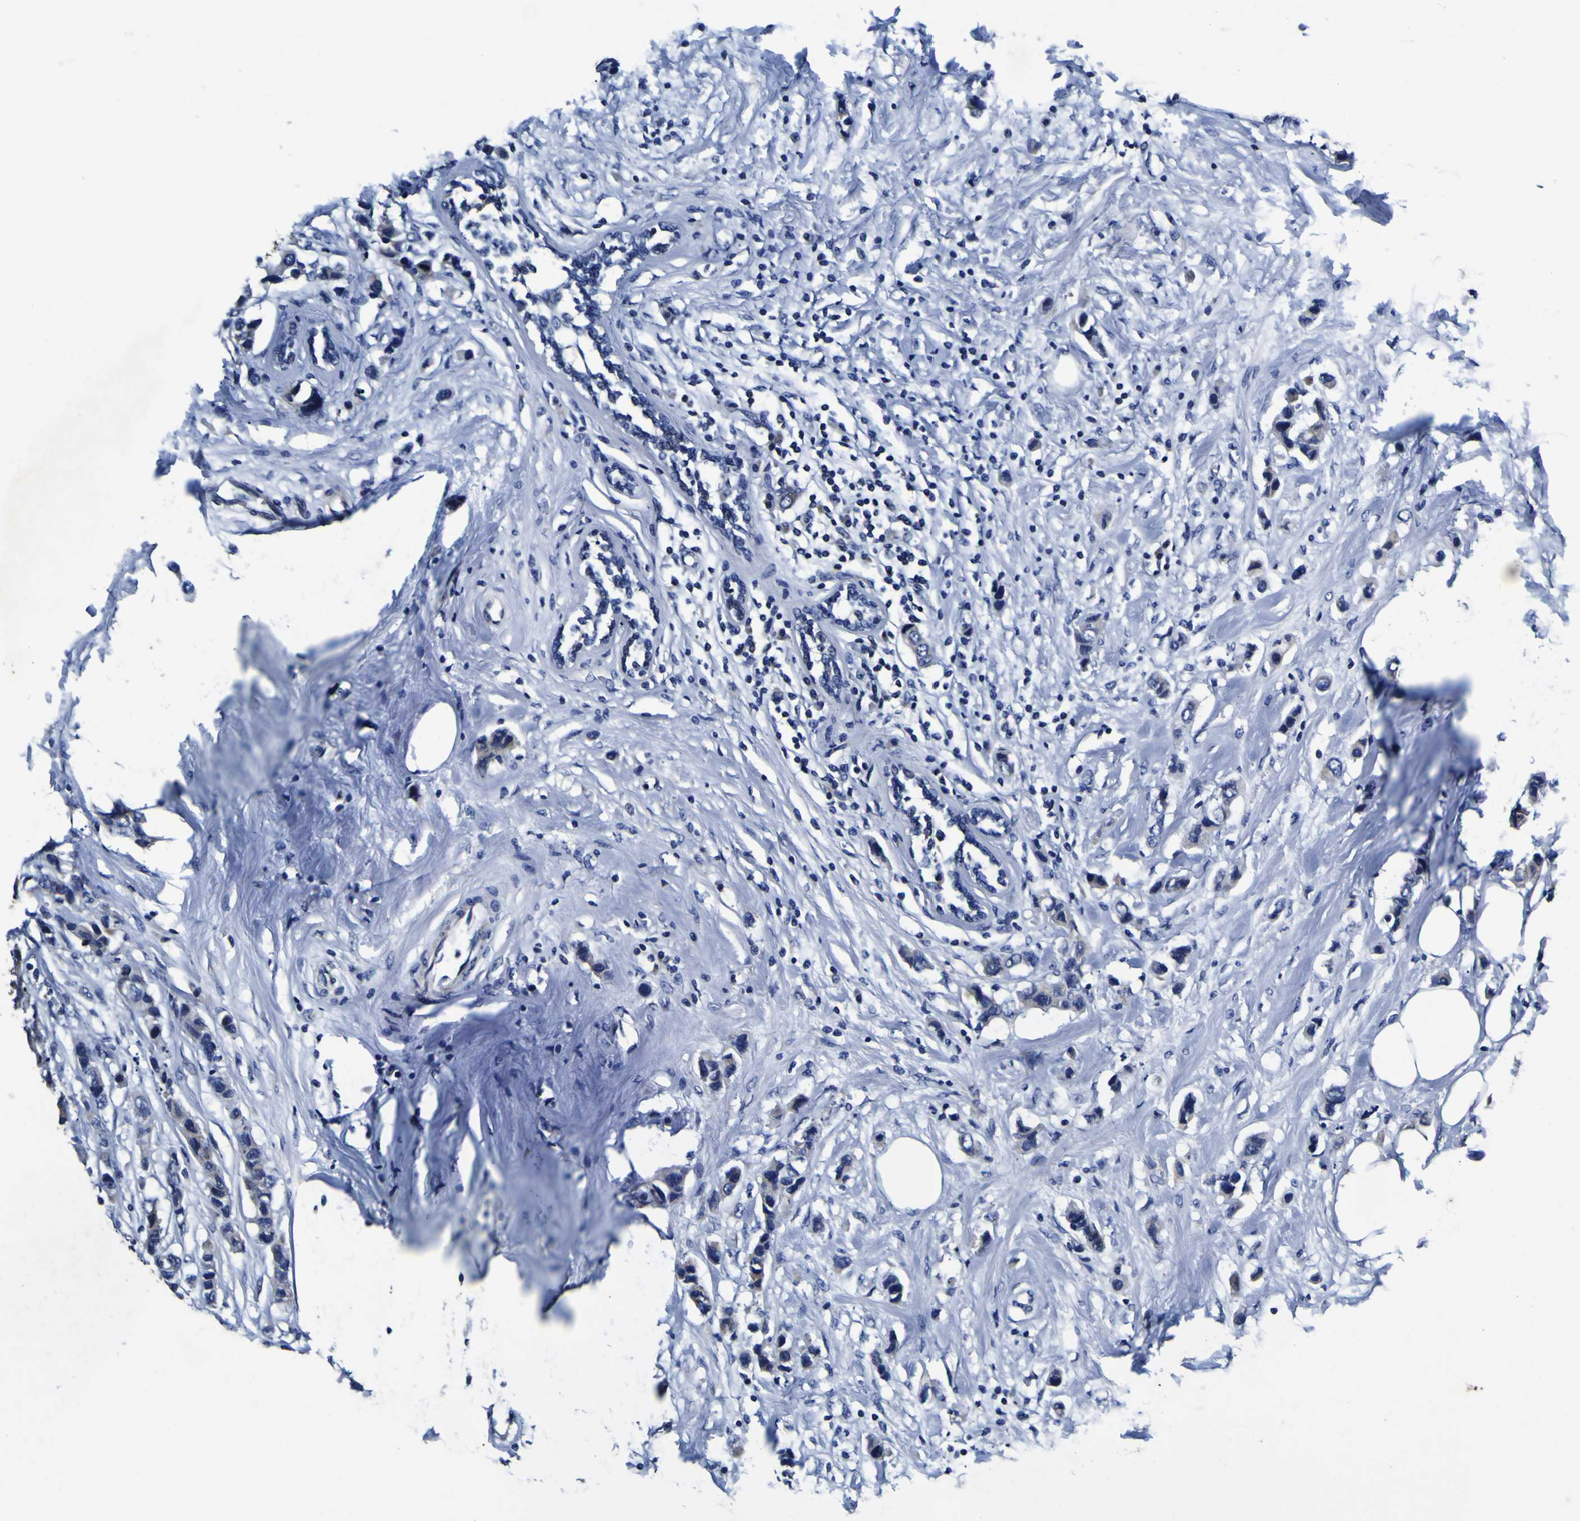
{"staining": {"intensity": "negative", "quantity": "none", "location": "none"}, "tissue": "breast cancer", "cell_type": "Tumor cells", "image_type": "cancer", "snomed": [{"axis": "morphology", "description": "Normal tissue, NOS"}, {"axis": "morphology", "description": "Duct carcinoma"}, {"axis": "topography", "description": "Breast"}], "caption": "Tumor cells are negative for protein expression in human breast infiltrating ductal carcinoma.", "gene": "PANK4", "patient": {"sex": "female", "age": 50}}